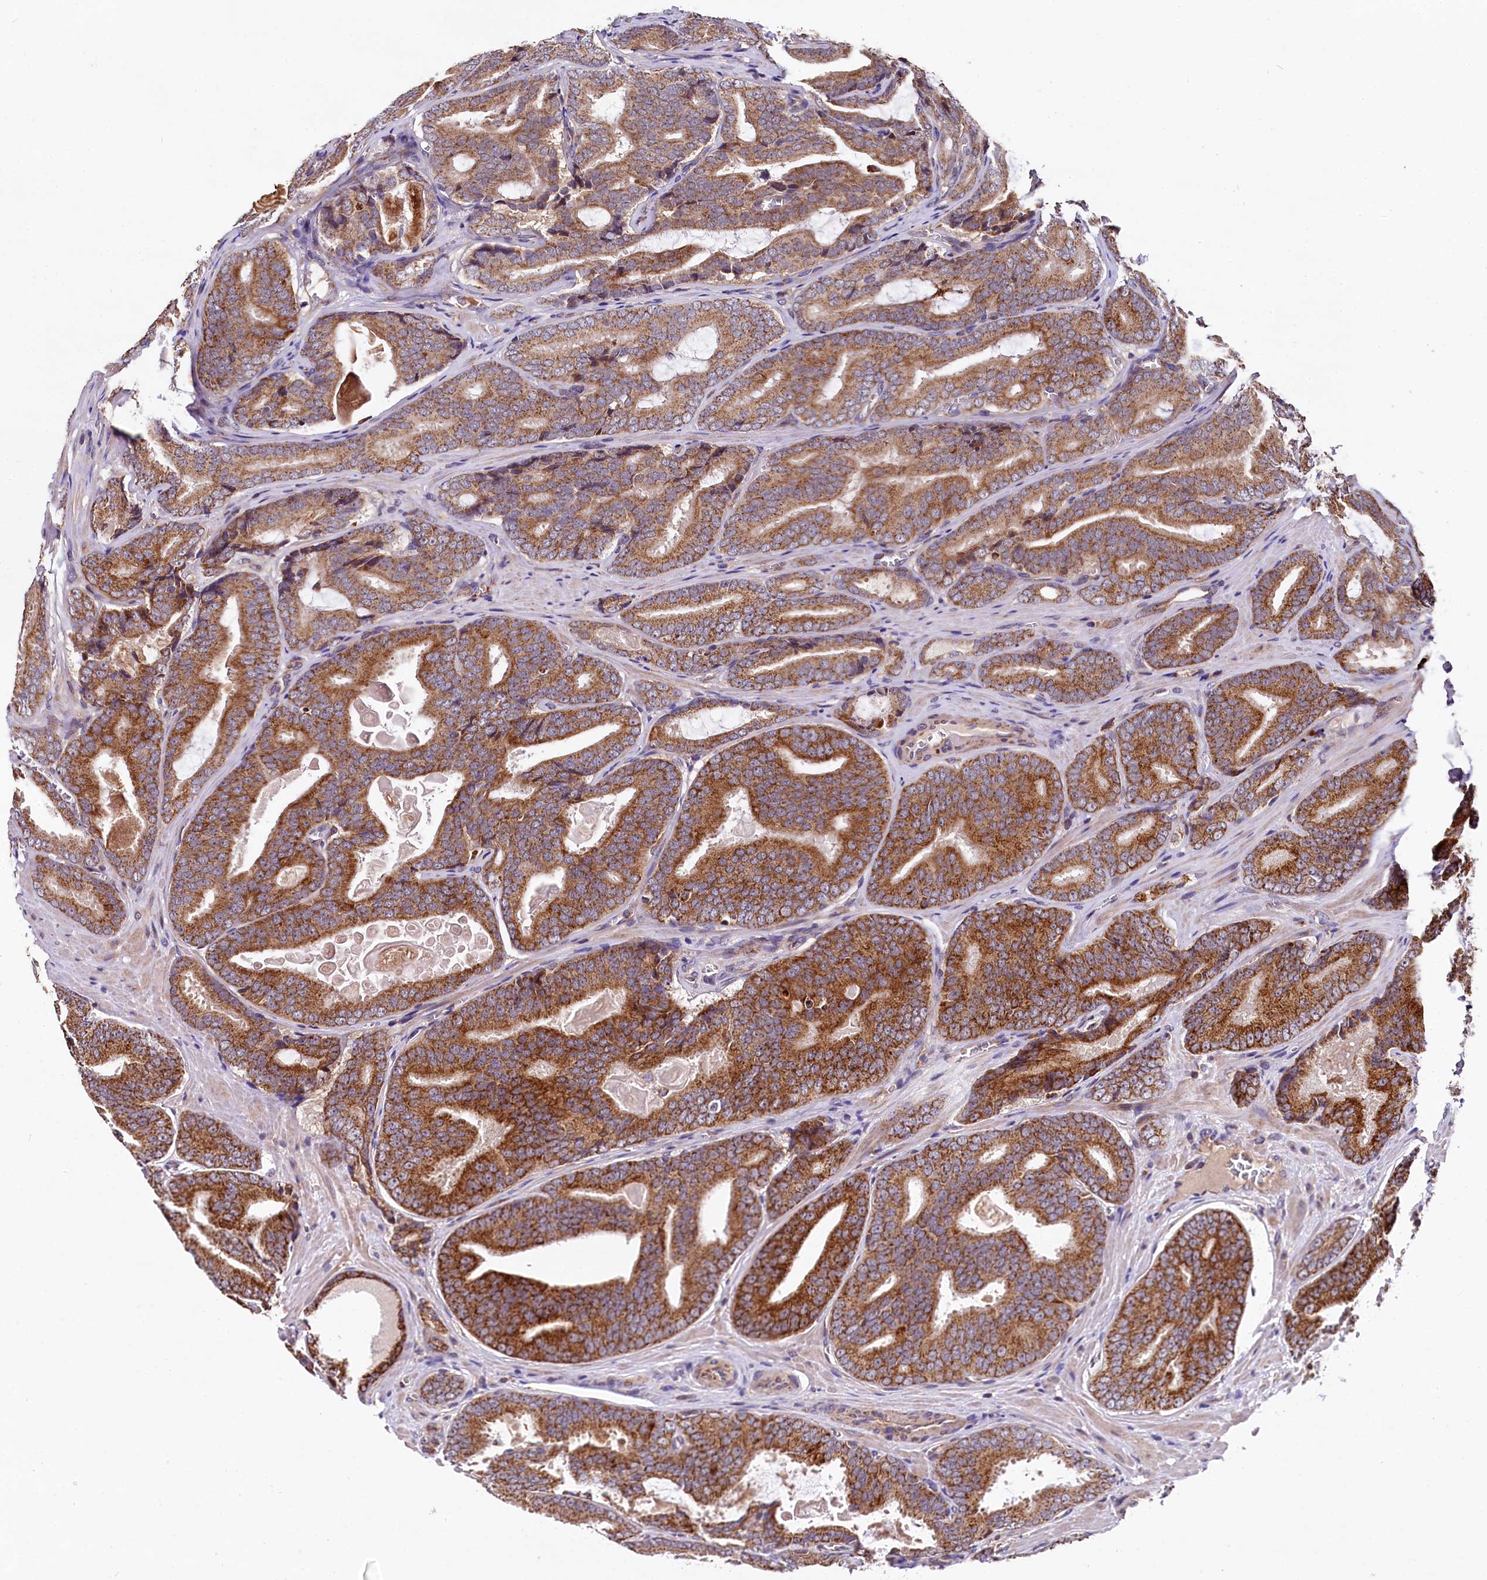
{"staining": {"intensity": "strong", "quantity": ">75%", "location": "cytoplasmic/membranous"}, "tissue": "prostate cancer", "cell_type": "Tumor cells", "image_type": "cancer", "snomed": [{"axis": "morphology", "description": "Adenocarcinoma, High grade"}, {"axis": "topography", "description": "Prostate"}], "caption": "This histopathology image exhibits IHC staining of human prostate adenocarcinoma (high-grade), with high strong cytoplasmic/membranous positivity in about >75% of tumor cells.", "gene": "SPRYD3", "patient": {"sex": "male", "age": 66}}